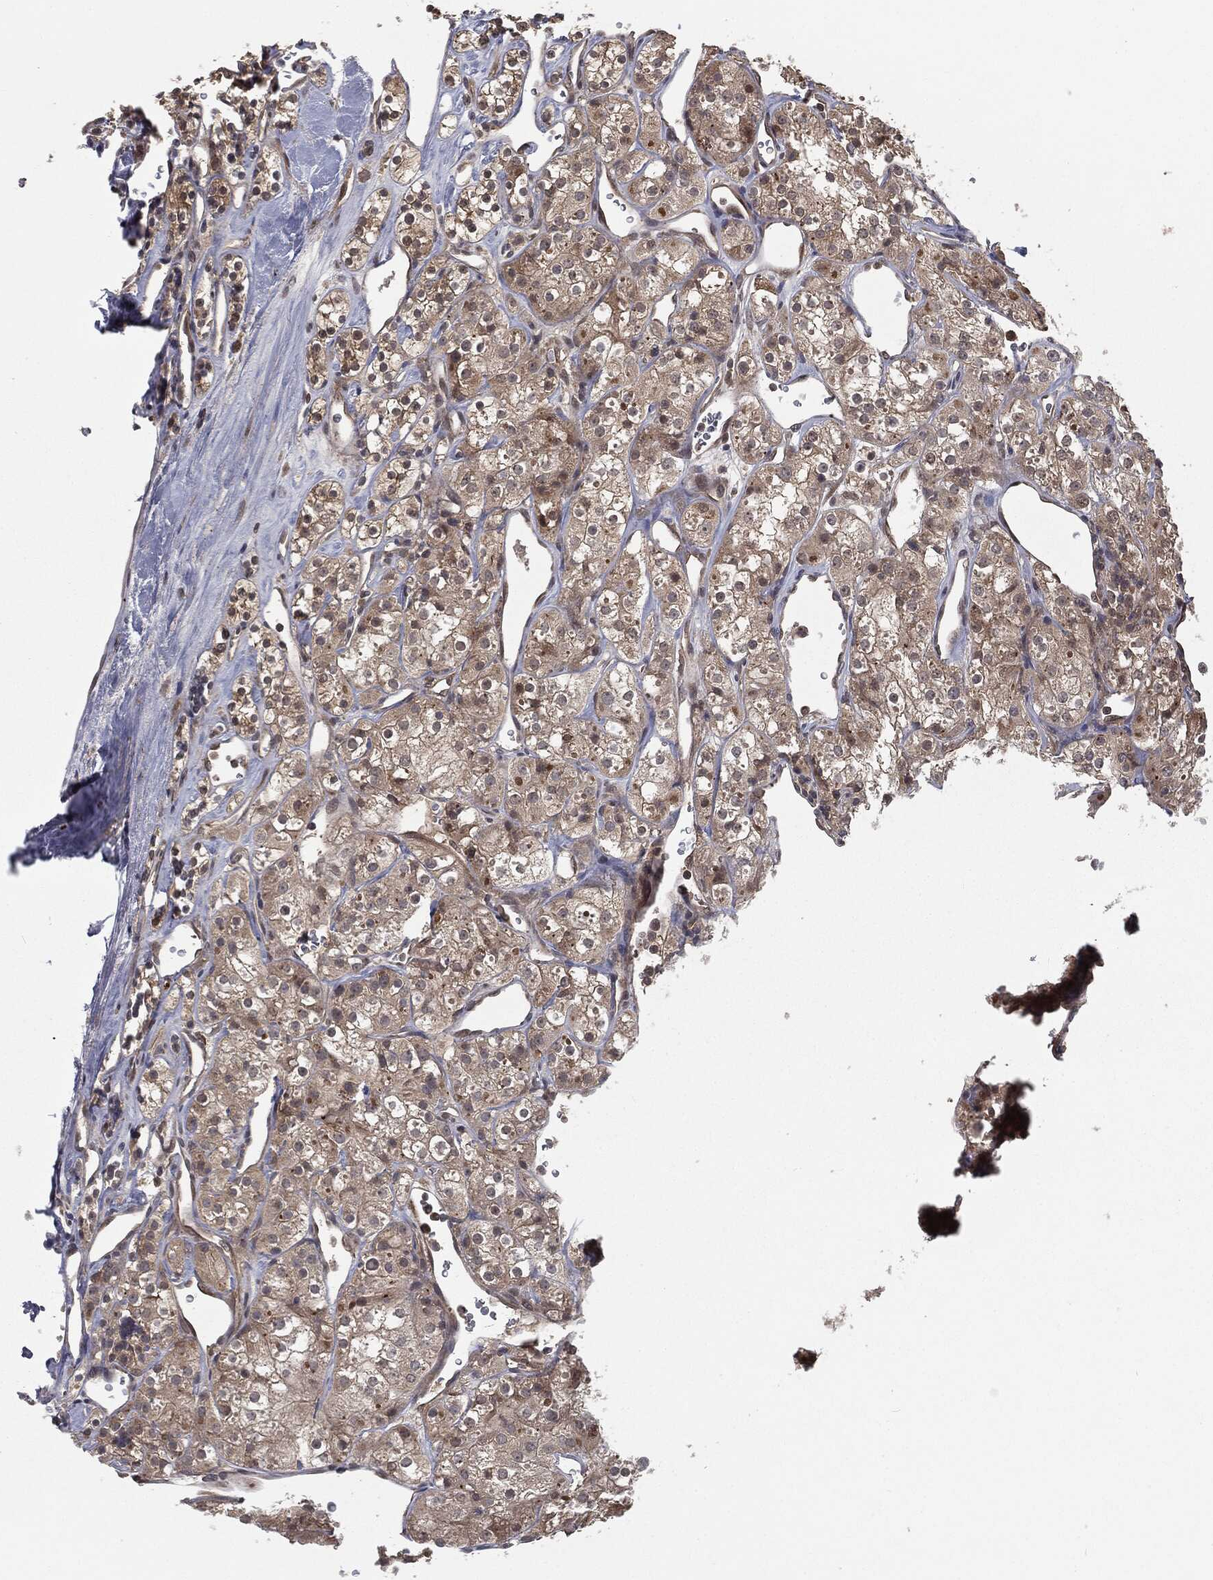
{"staining": {"intensity": "weak", "quantity": ">75%", "location": "cytoplasmic/membranous"}, "tissue": "renal cancer", "cell_type": "Tumor cells", "image_type": "cancer", "snomed": [{"axis": "morphology", "description": "Adenocarcinoma, NOS"}, {"axis": "topography", "description": "Kidney"}], "caption": "Immunohistochemistry of human adenocarcinoma (renal) displays low levels of weak cytoplasmic/membranous positivity in approximately >75% of tumor cells.", "gene": "FBXO7", "patient": {"sex": "male", "age": 77}}